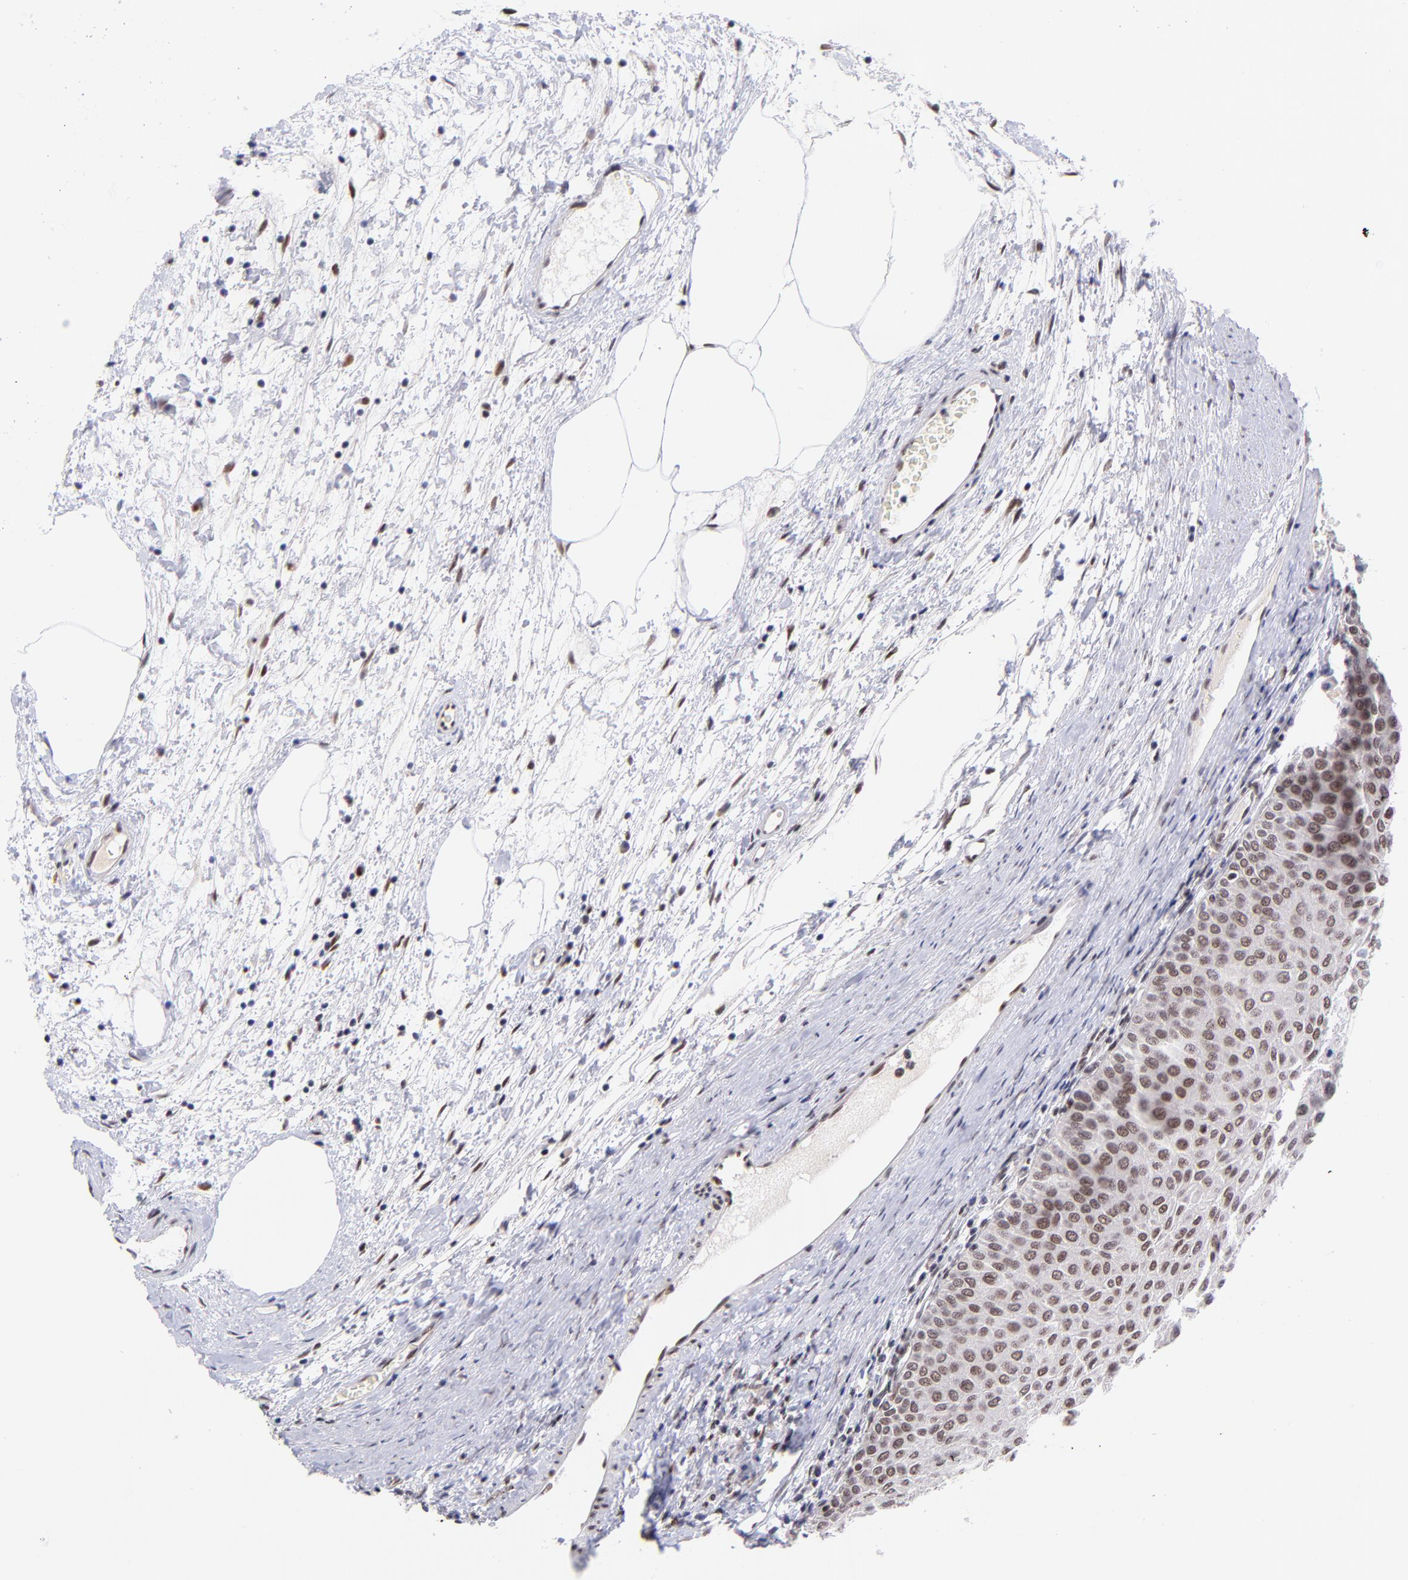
{"staining": {"intensity": "weak", "quantity": ">75%", "location": "nuclear"}, "tissue": "urothelial cancer", "cell_type": "Tumor cells", "image_type": "cancer", "snomed": [{"axis": "morphology", "description": "Urothelial carcinoma, Low grade"}, {"axis": "topography", "description": "Urinary bladder"}], "caption": "Immunohistochemistry (IHC) histopathology image of neoplastic tissue: low-grade urothelial carcinoma stained using immunohistochemistry exhibits low levels of weak protein expression localized specifically in the nuclear of tumor cells, appearing as a nuclear brown color.", "gene": "MIDEAS", "patient": {"sex": "male", "age": 64}}